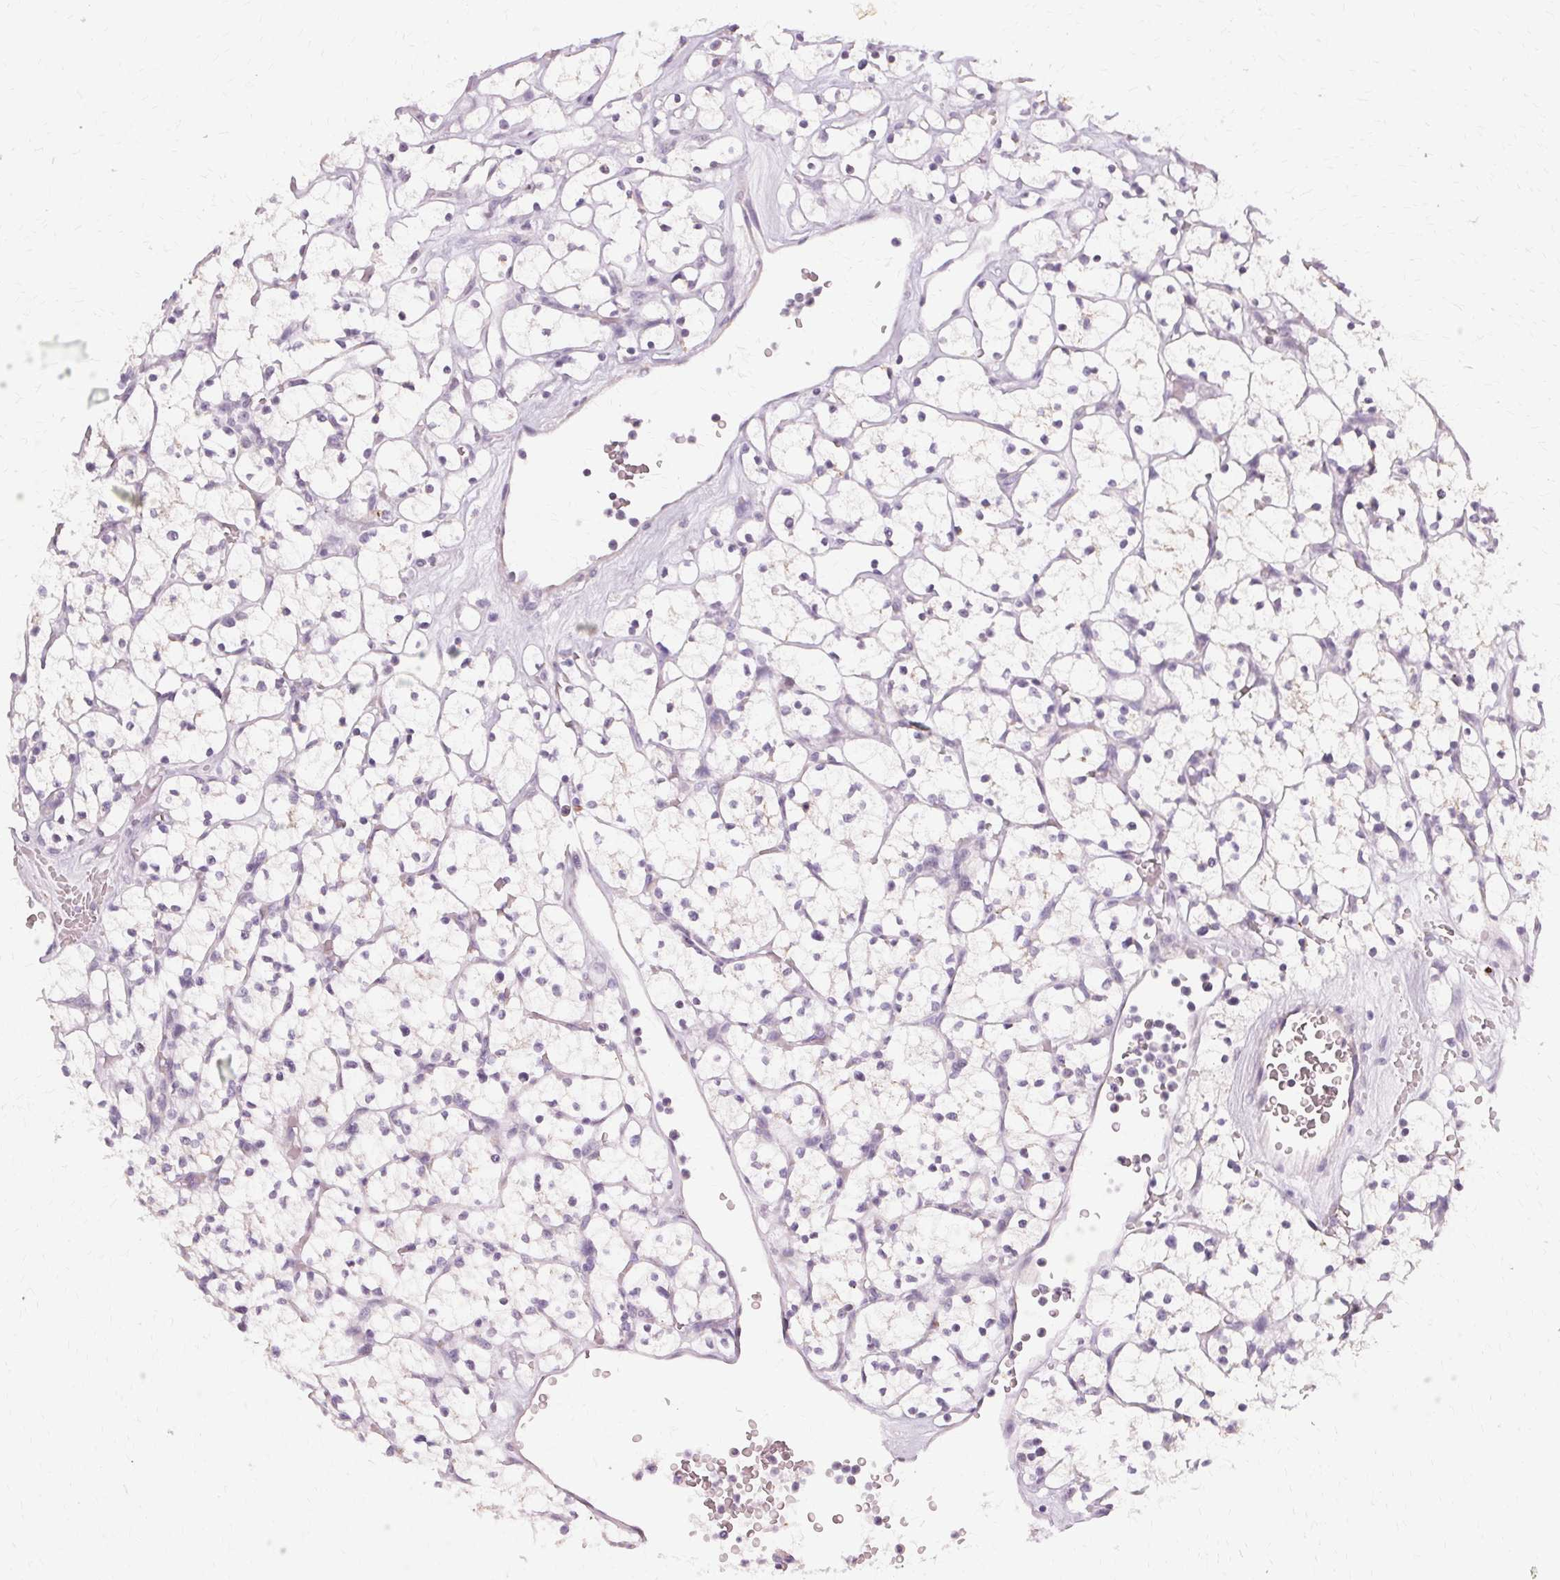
{"staining": {"intensity": "negative", "quantity": "none", "location": "none"}, "tissue": "renal cancer", "cell_type": "Tumor cells", "image_type": "cancer", "snomed": [{"axis": "morphology", "description": "Adenocarcinoma, NOS"}, {"axis": "topography", "description": "Kidney"}], "caption": "IHC of renal cancer reveals no staining in tumor cells. (DAB immunohistochemistry with hematoxylin counter stain).", "gene": "FCRL3", "patient": {"sex": "female", "age": 64}}